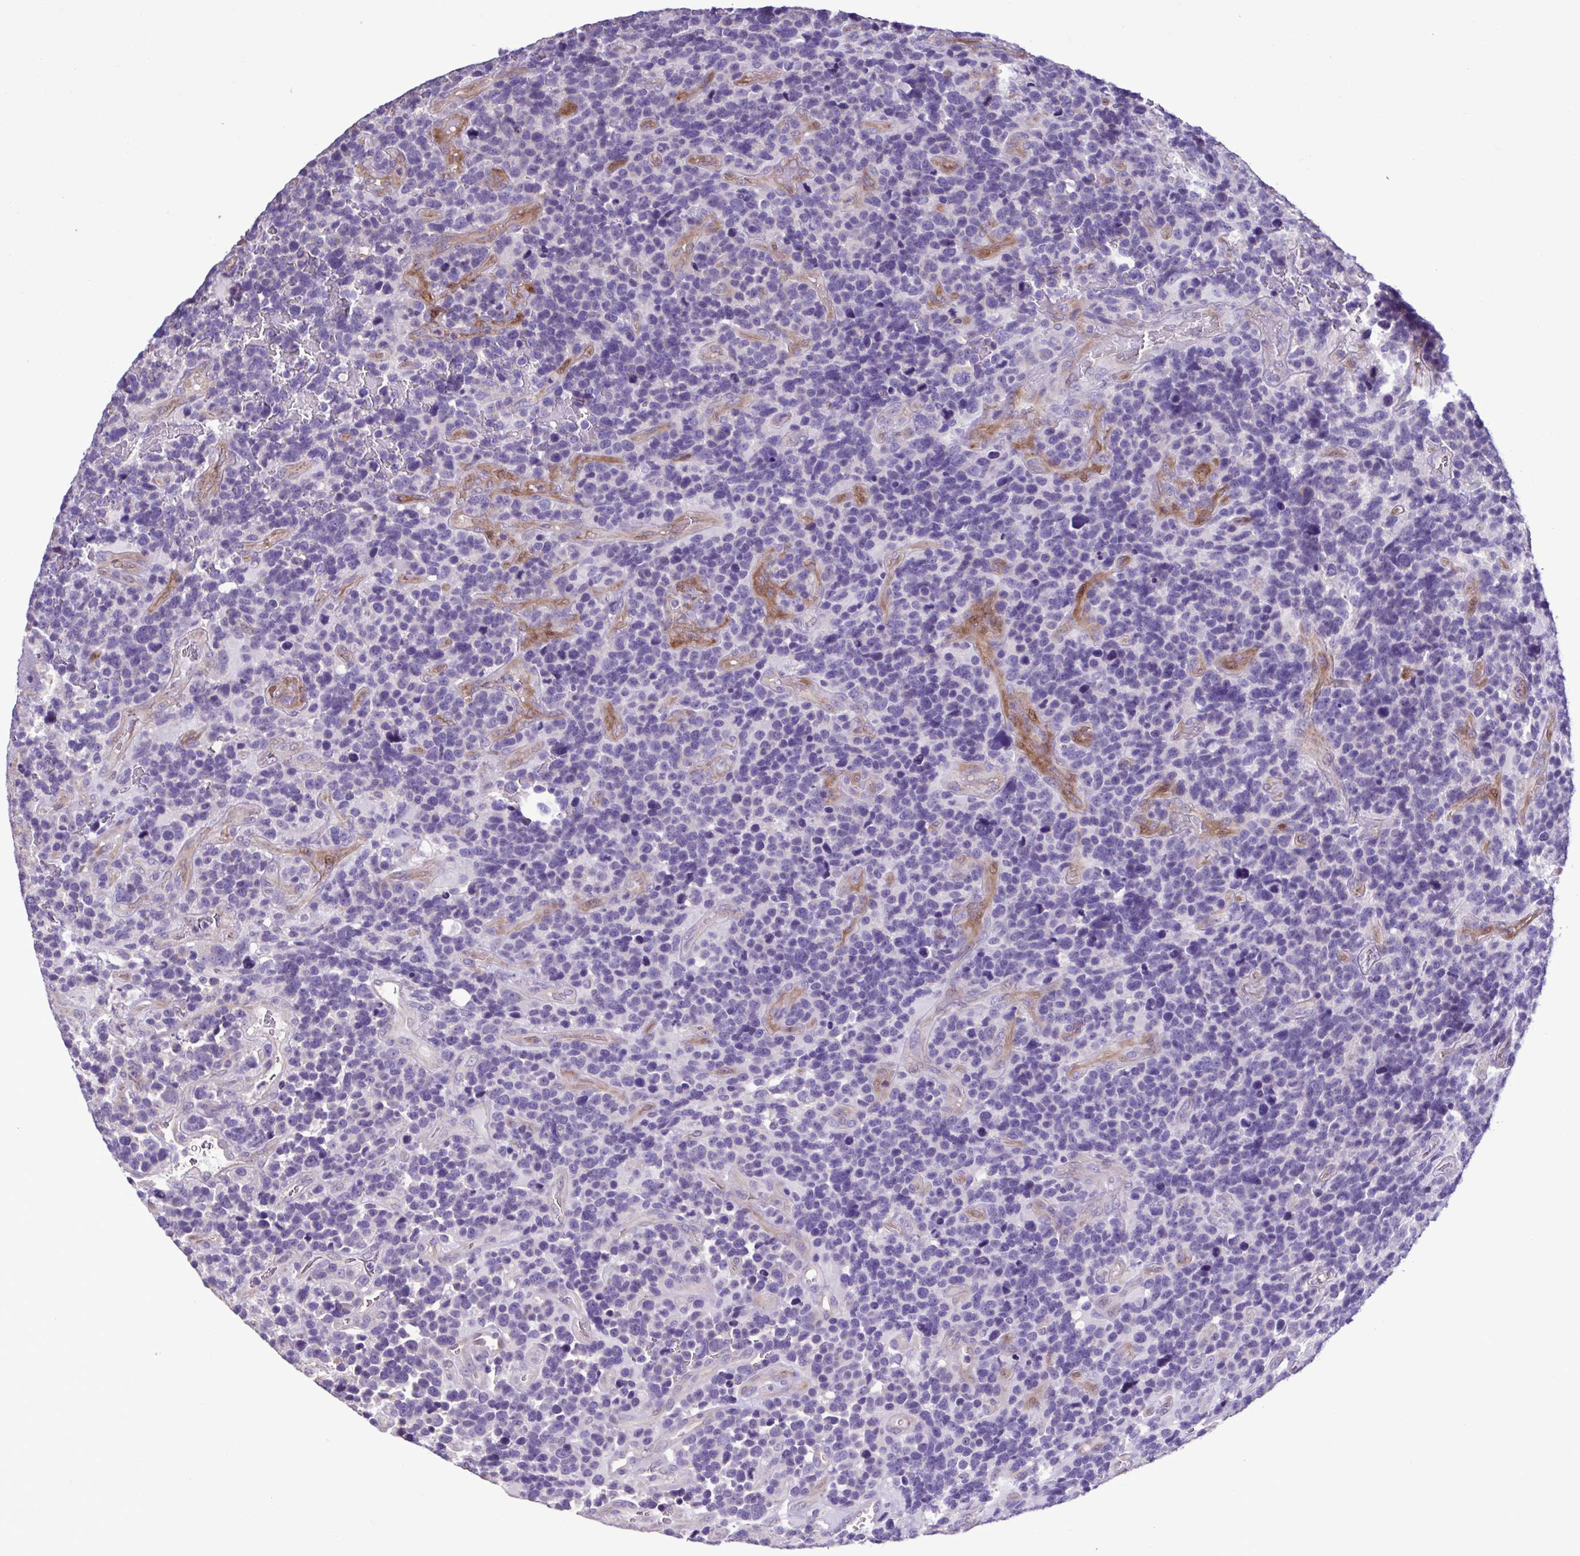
{"staining": {"intensity": "negative", "quantity": "none", "location": "none"}, "tissue": "glioma", "cell_type": "Tumor cells", "image_type": "cancer", "snomed": [{"axis": "morphology", "description": "Glioma, malignant, High grade"}, {"axis": "topography", "description": "Brain"}], "caption": "A histopathology image of high-grade glioma (malignant) stained for a protein exhibits no brown staining in tumor cells.", "gene": "PLA2G4E", "patient": {"sex": "male", "age": 33}}